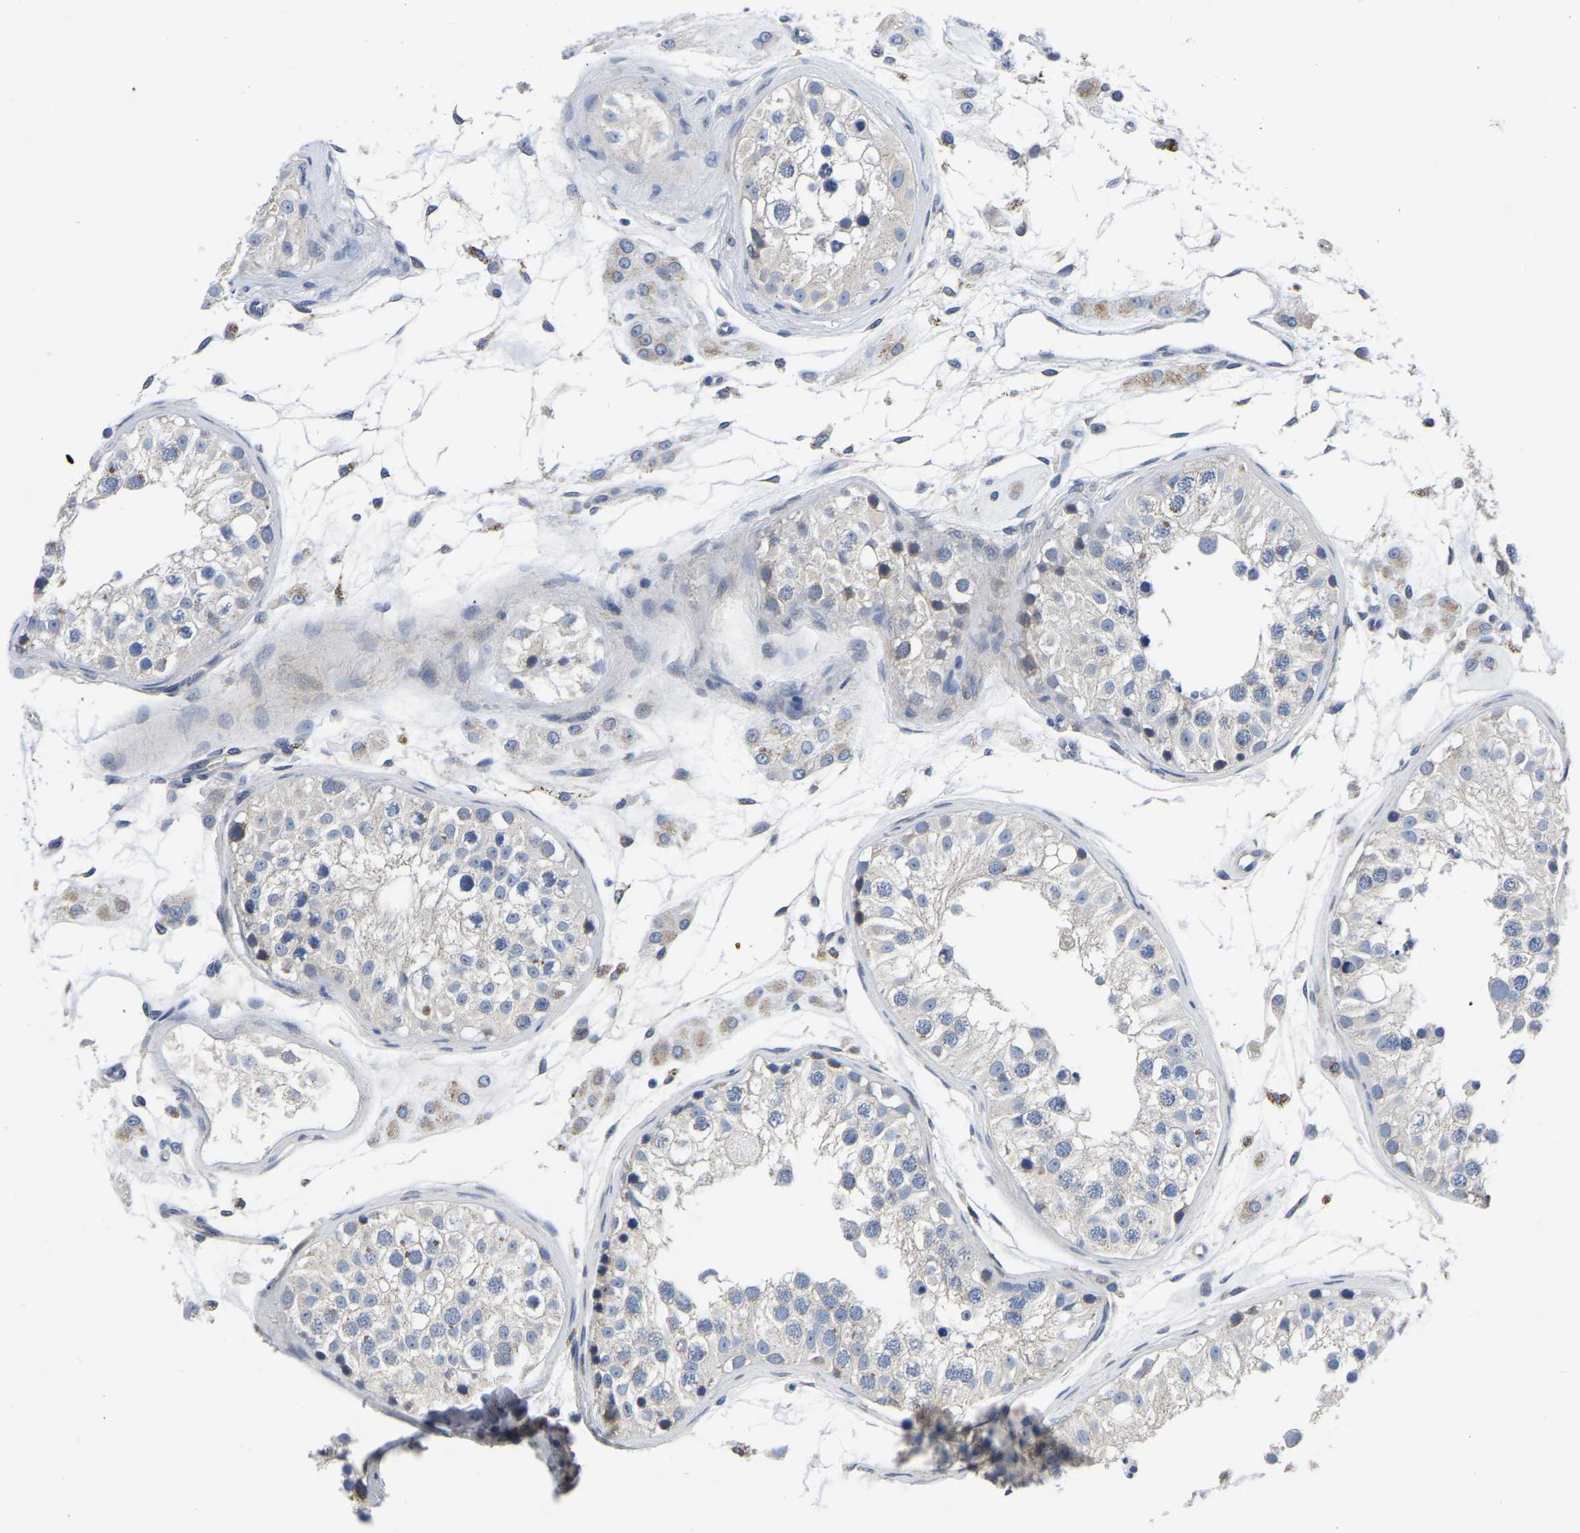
{"staining": {"intensity": "negative", "quantity": "none", "location": "none"}, "tissue": "testis", "cell_type": "Cells in seminiferous ducts", "image_type": "normal", "snomed": [{"axis": "morphology", "description": "Normal tissue, NOS"}, {"axis": "morphology", "description": "Adenocarcinoma, metastatic, NOS"}, {"axis": "topography", "description": "Testis"}], "caption": "A high-resolution image shows immunohistochemistry (IHC) staining of normal testis, which displays no significant staining in cells in seminiferous ducts. (Brightfield microscopy of DAB immunohistochemistry (IHC) at high magnification).", "gene": "PDLIM7", "patient": {"sex": "male", "age": 26}}